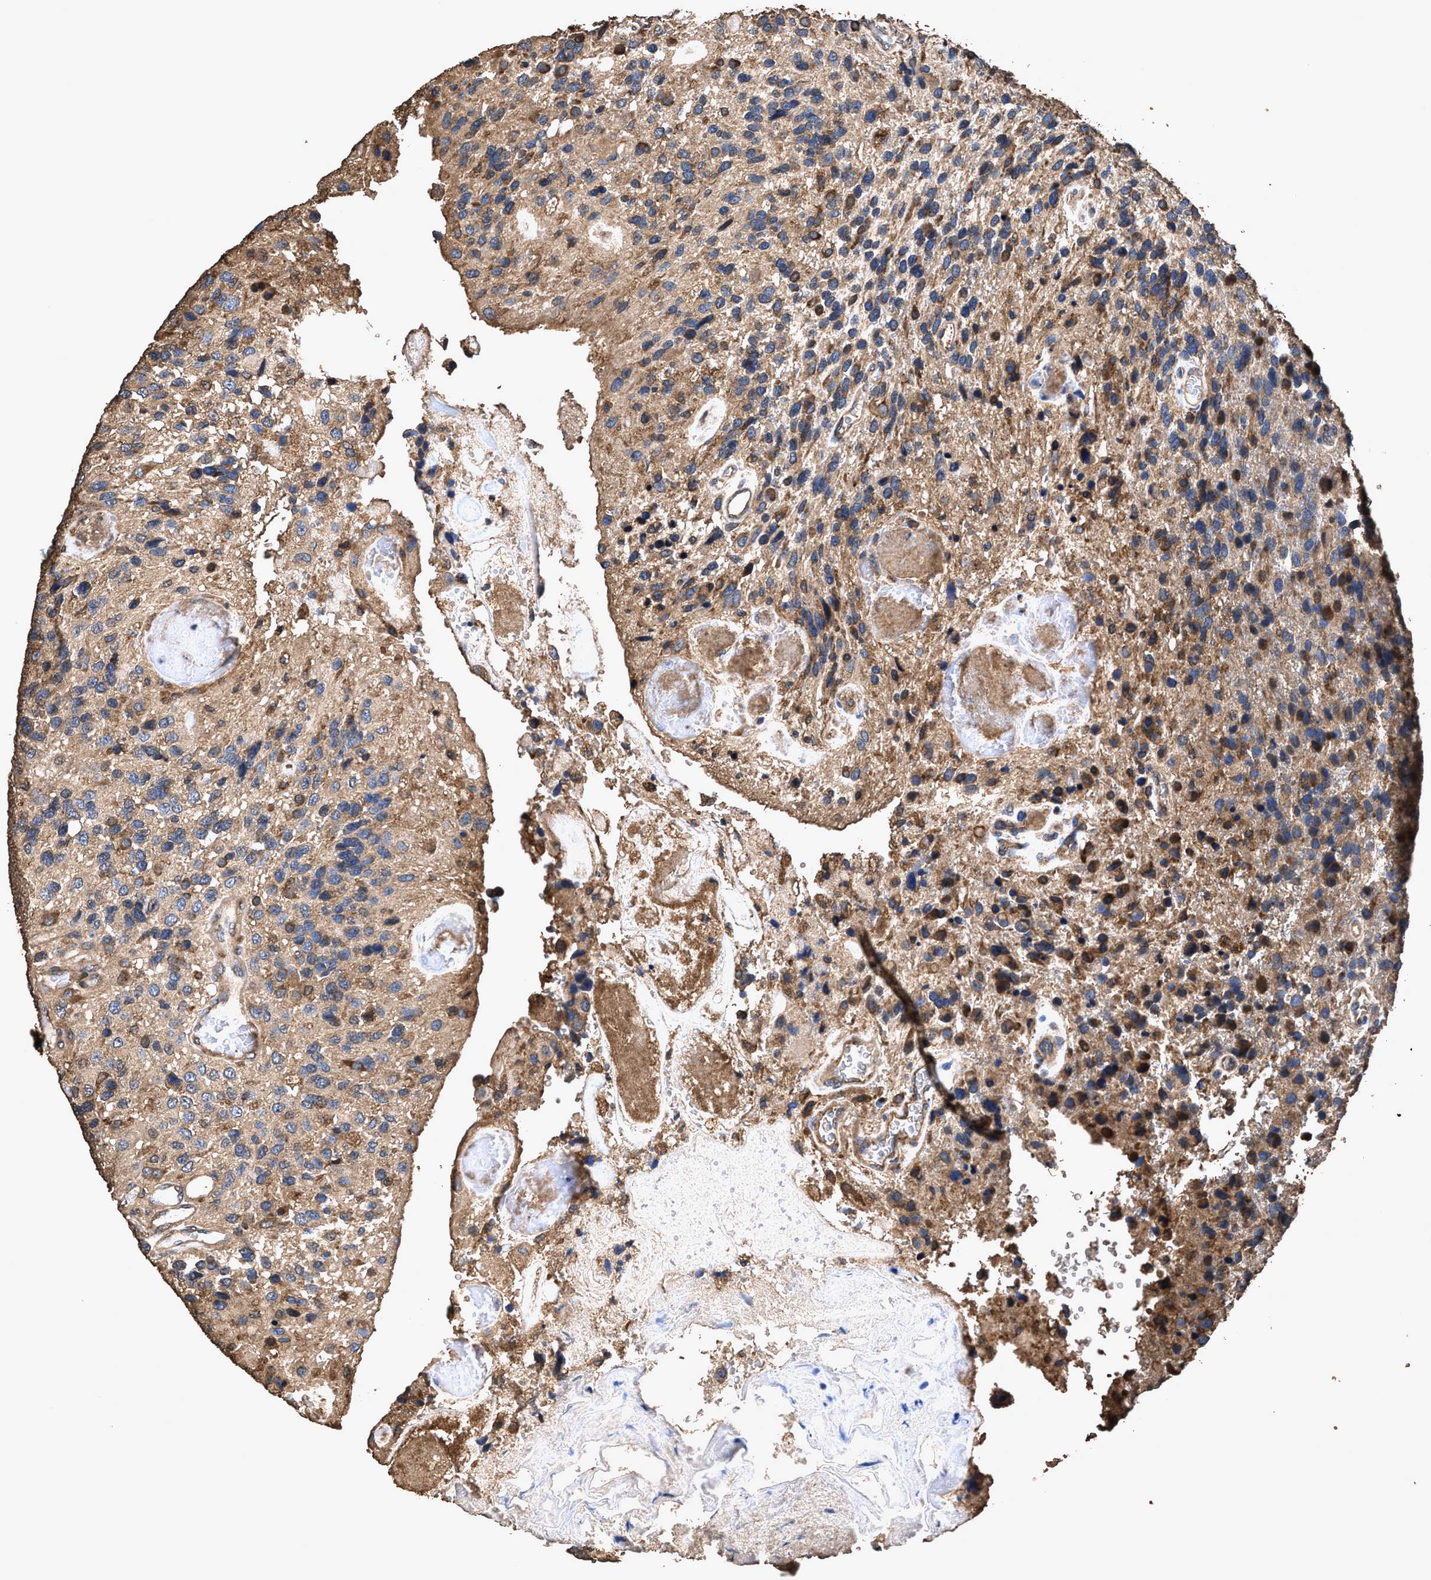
{"staining": {"intensity": "strong", "quantity": "<25%", "location": "cytoplasmic/membranous"}, "tissue": "glioma", "cell_type": "Tumor cells", "image_type": "cancer", "snomed": [{"axis": "morphology", "description": "Glioma, malignant, High grade"}, {"axis": "topography", "description": "Brain"}], "caption": "Immunohistochemistry photomicrograph of human high-grade glioma (malignant) stained for a protein (brown), which exhibits medium levels of strong cytoplasmic/membranous expression in about <25% of tumor cells.", "gene": "ZMYND19", "patient": {"sex": "female", "age": 58}}